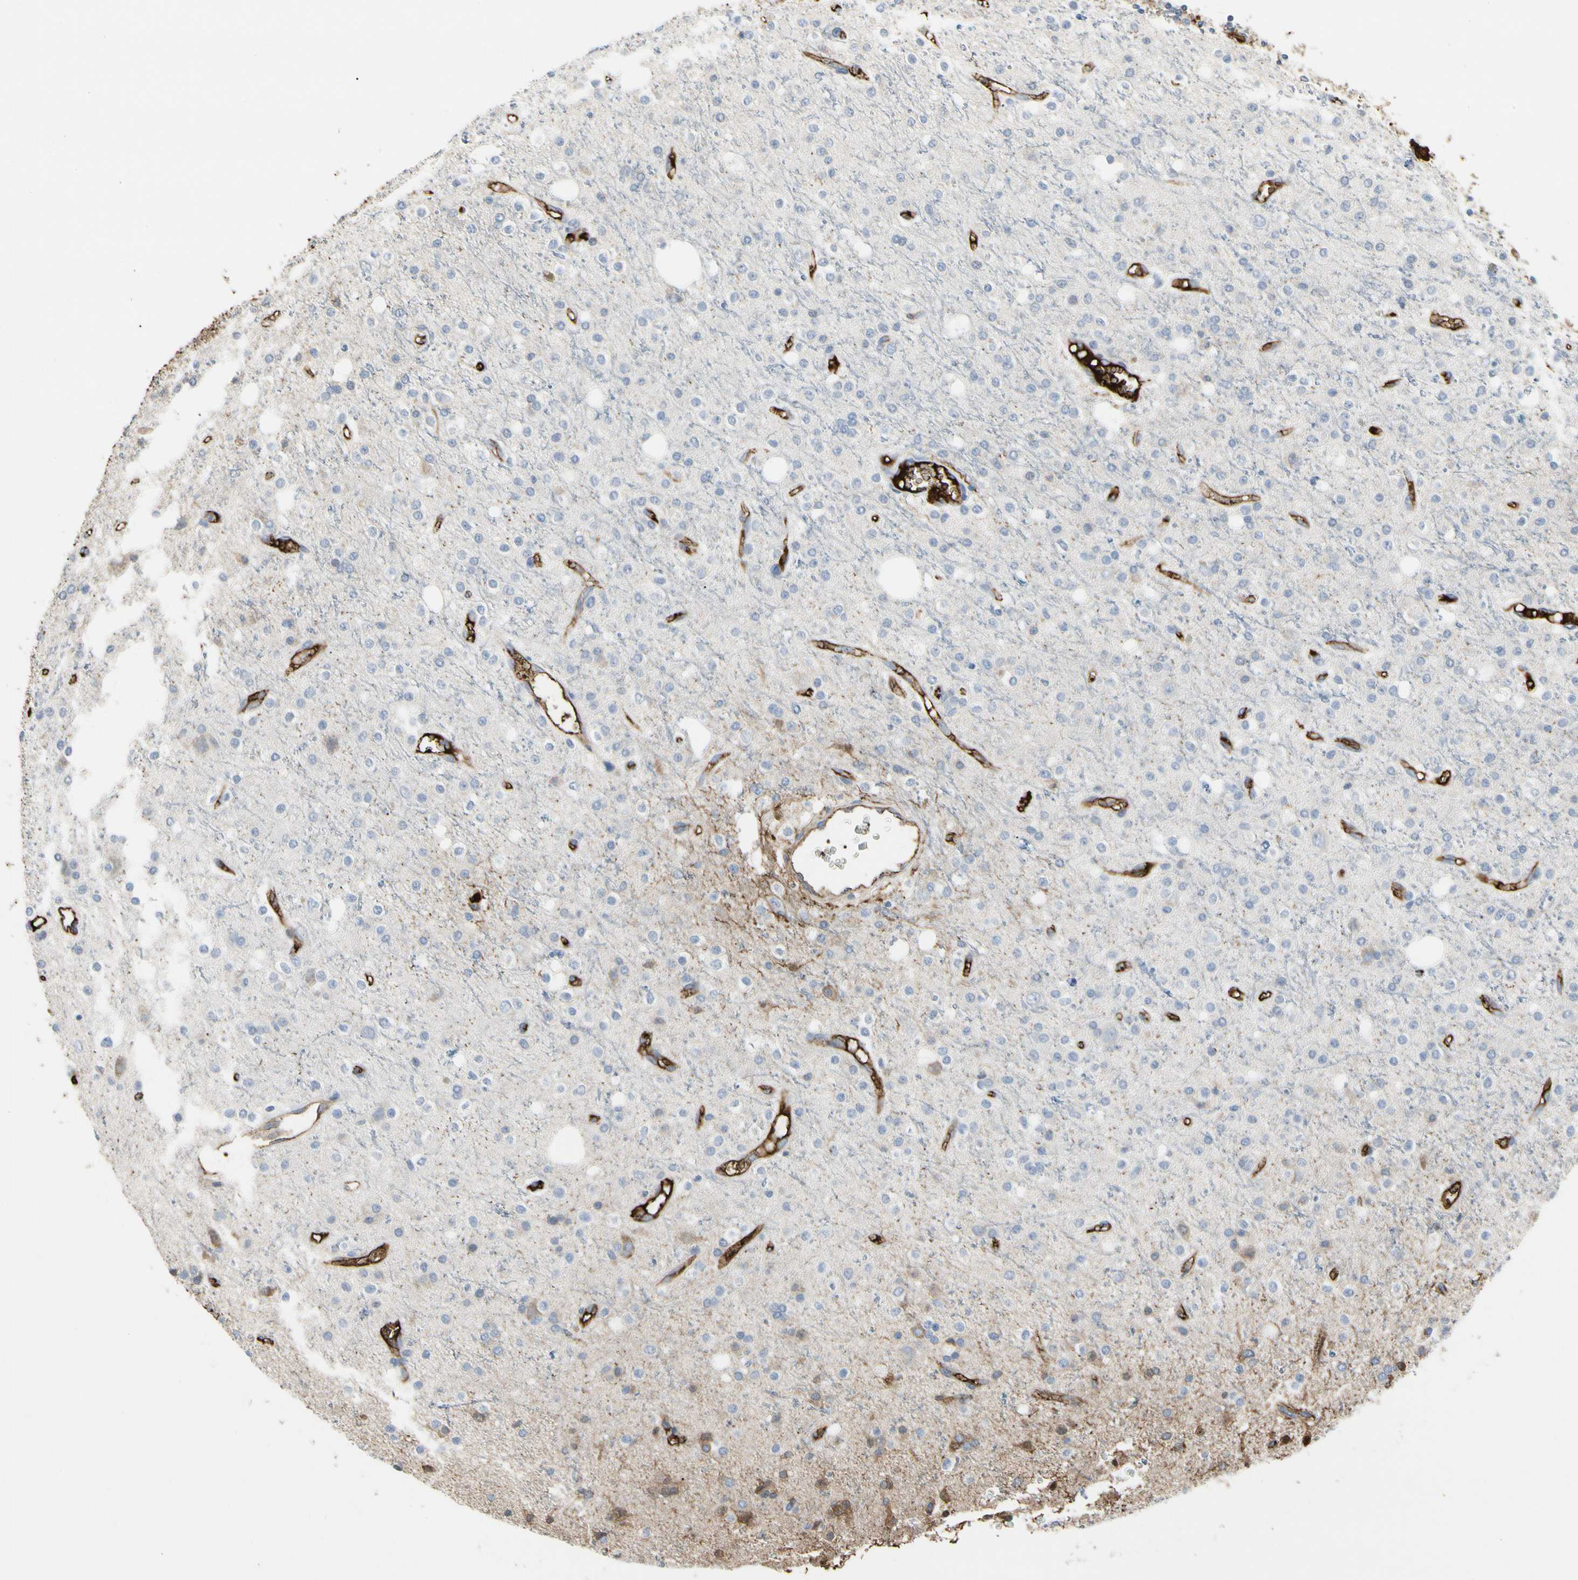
{"staining": {"intensity": "negative", "quantity": "none", "location": "none"}, "tissue": "glioma", "cell_type": "Tumor cells", "image_type": "cancer", "snomed": [{"axis": "morphology", "description": "Glioma, malignant, High grade"}, {"axis": "topography", "description": "Brain"}], "caption": "Immunohistochemical staining of human glioma exhibits no significant expression in tumor cells.", "gene": "FGB", "patient": {"sex": "male", "age": 47}}